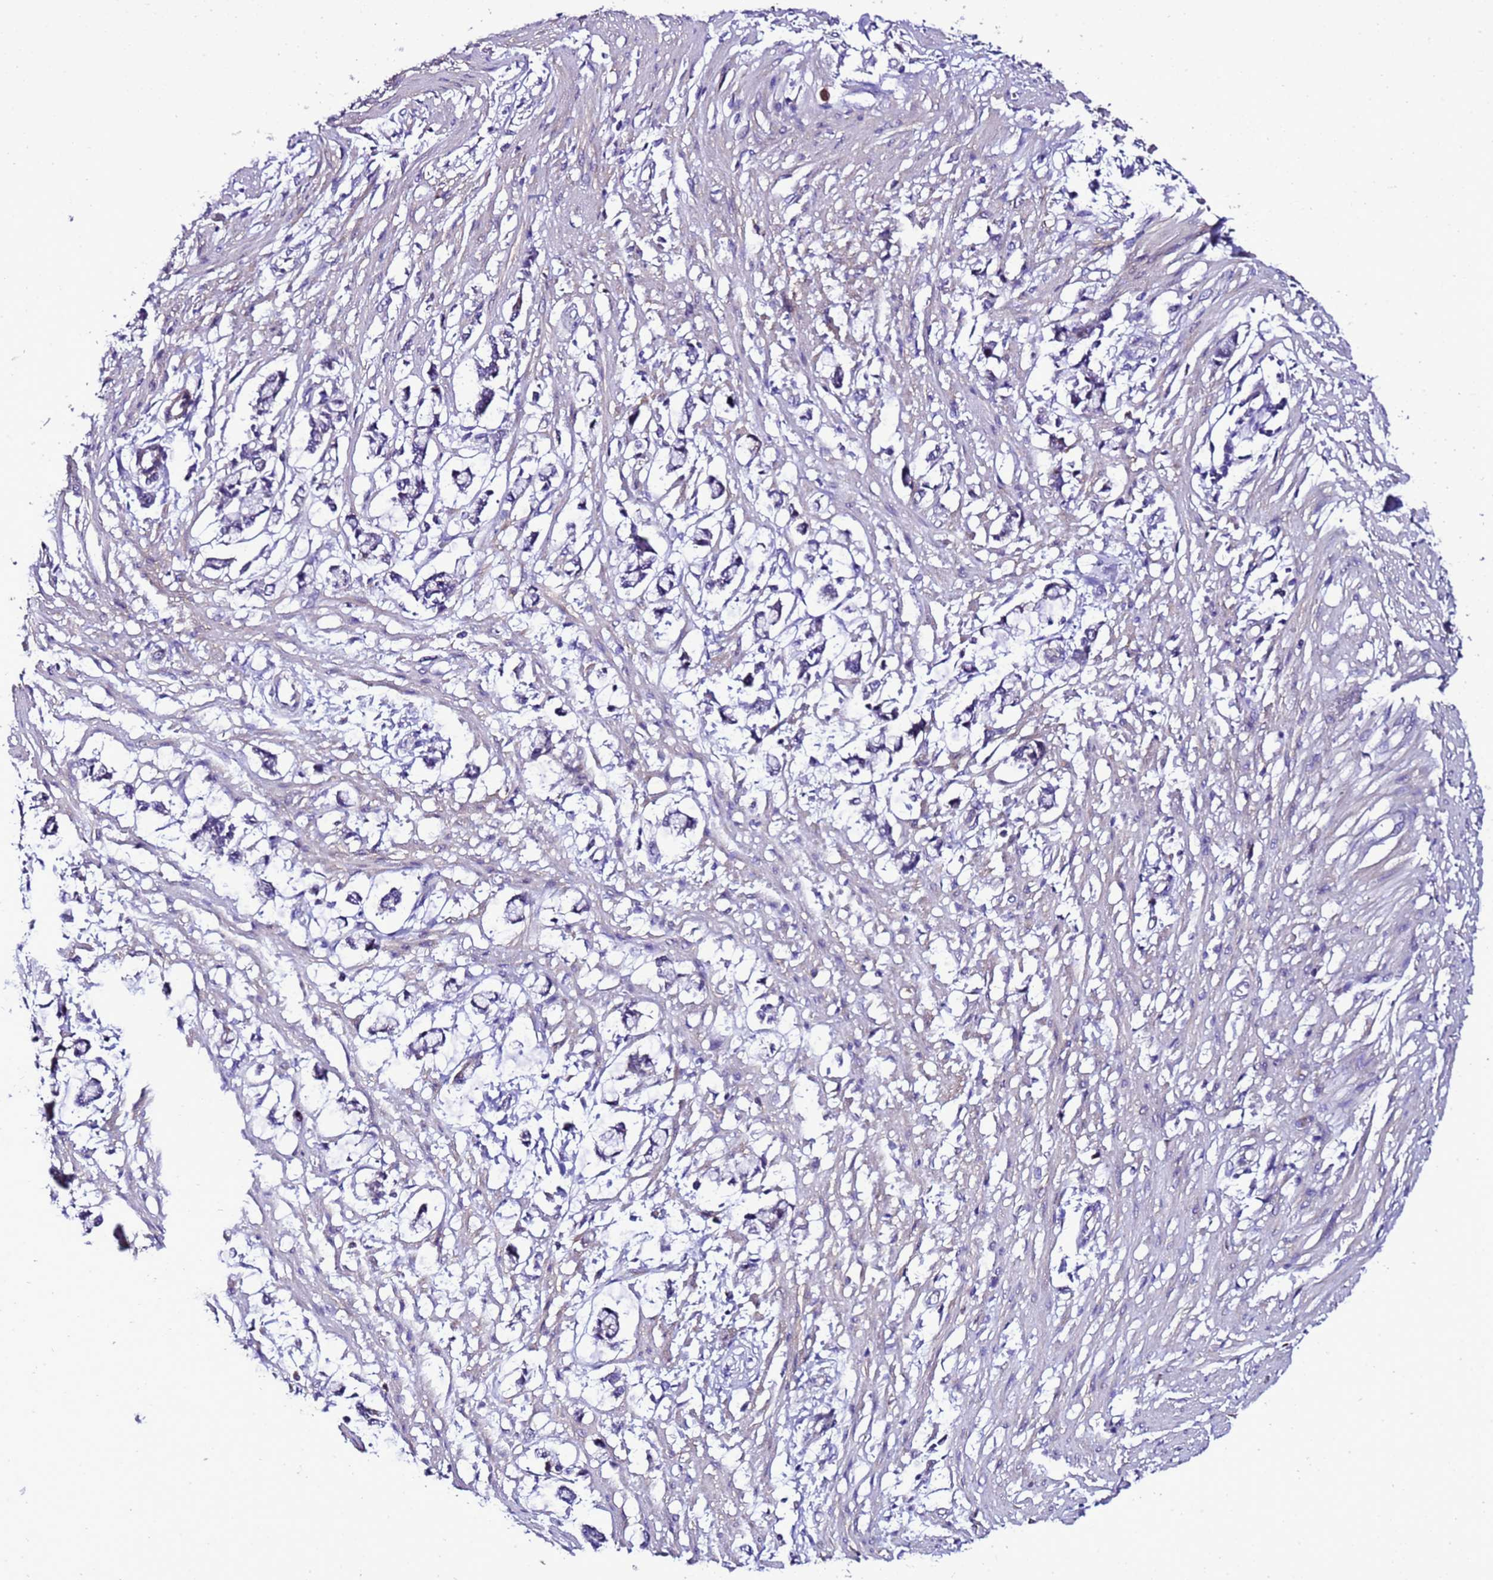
{"staining": {"intensity": "negative", "quantity": "none", "location": "none"}, "tissue": "smooth muscle", "cell_type": "Smooth muscle cells", "image_type": "normal", "snomed": [{"axis": "morphology", "description": "Normal tissue, NOS"}, {"axis": "morphology", "description": "Adenocarcinoma, NOS"}, {"axis": "topography", "description": "Colon"}, {"axis": "topography", "description": "Peripheral nerve tissue"}], "caption": "Smooth muscle stained for a protein using immunohistochemistry exhibits no positivity smooth muscle cells.", "gene": "DPH6", "patient": {"sex": "male", "age": 14}}